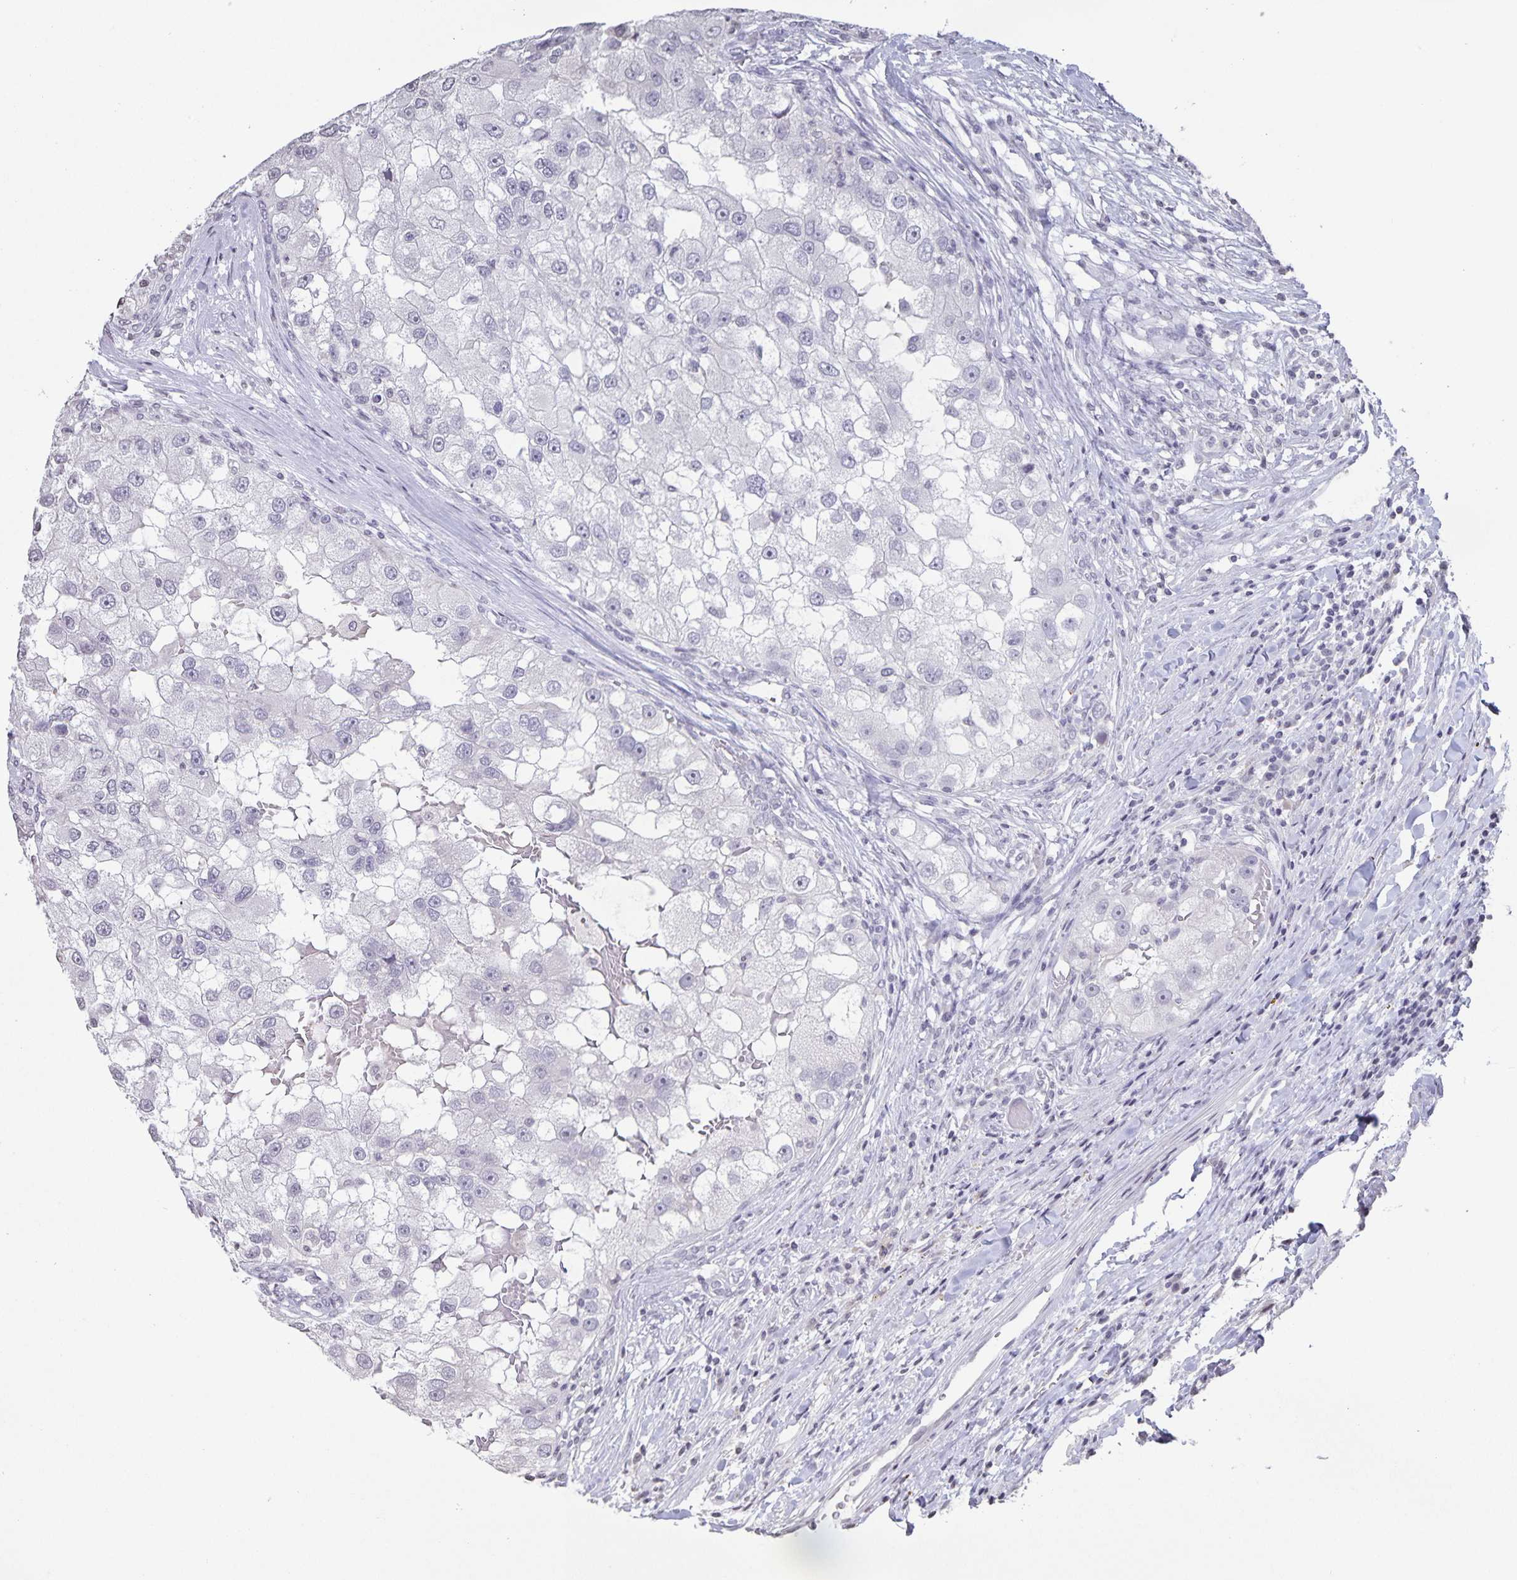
{"staining": {"intensity": "negative", "quantity": "none", "location": "none"}, "tissue": "renal cancer", "cell_type": "Tumor cells", "image_type": "cancer", "snomed": [{"axis": "morphology", "description": "Adenocarcinoma, NOS"}, {"axis": "topography", "description": "Kidney"}], "caption": "High magnification brightfield microscopy of renal cancer (adenocarcinoma) stained with DAB (3,3'-diaminobenzidine) (brown) and counterstained with hematoxylin (blue): tumor cells show no significant expression.", "gene": "AQP4", "patient": {"sex": "male", "age": 63}}